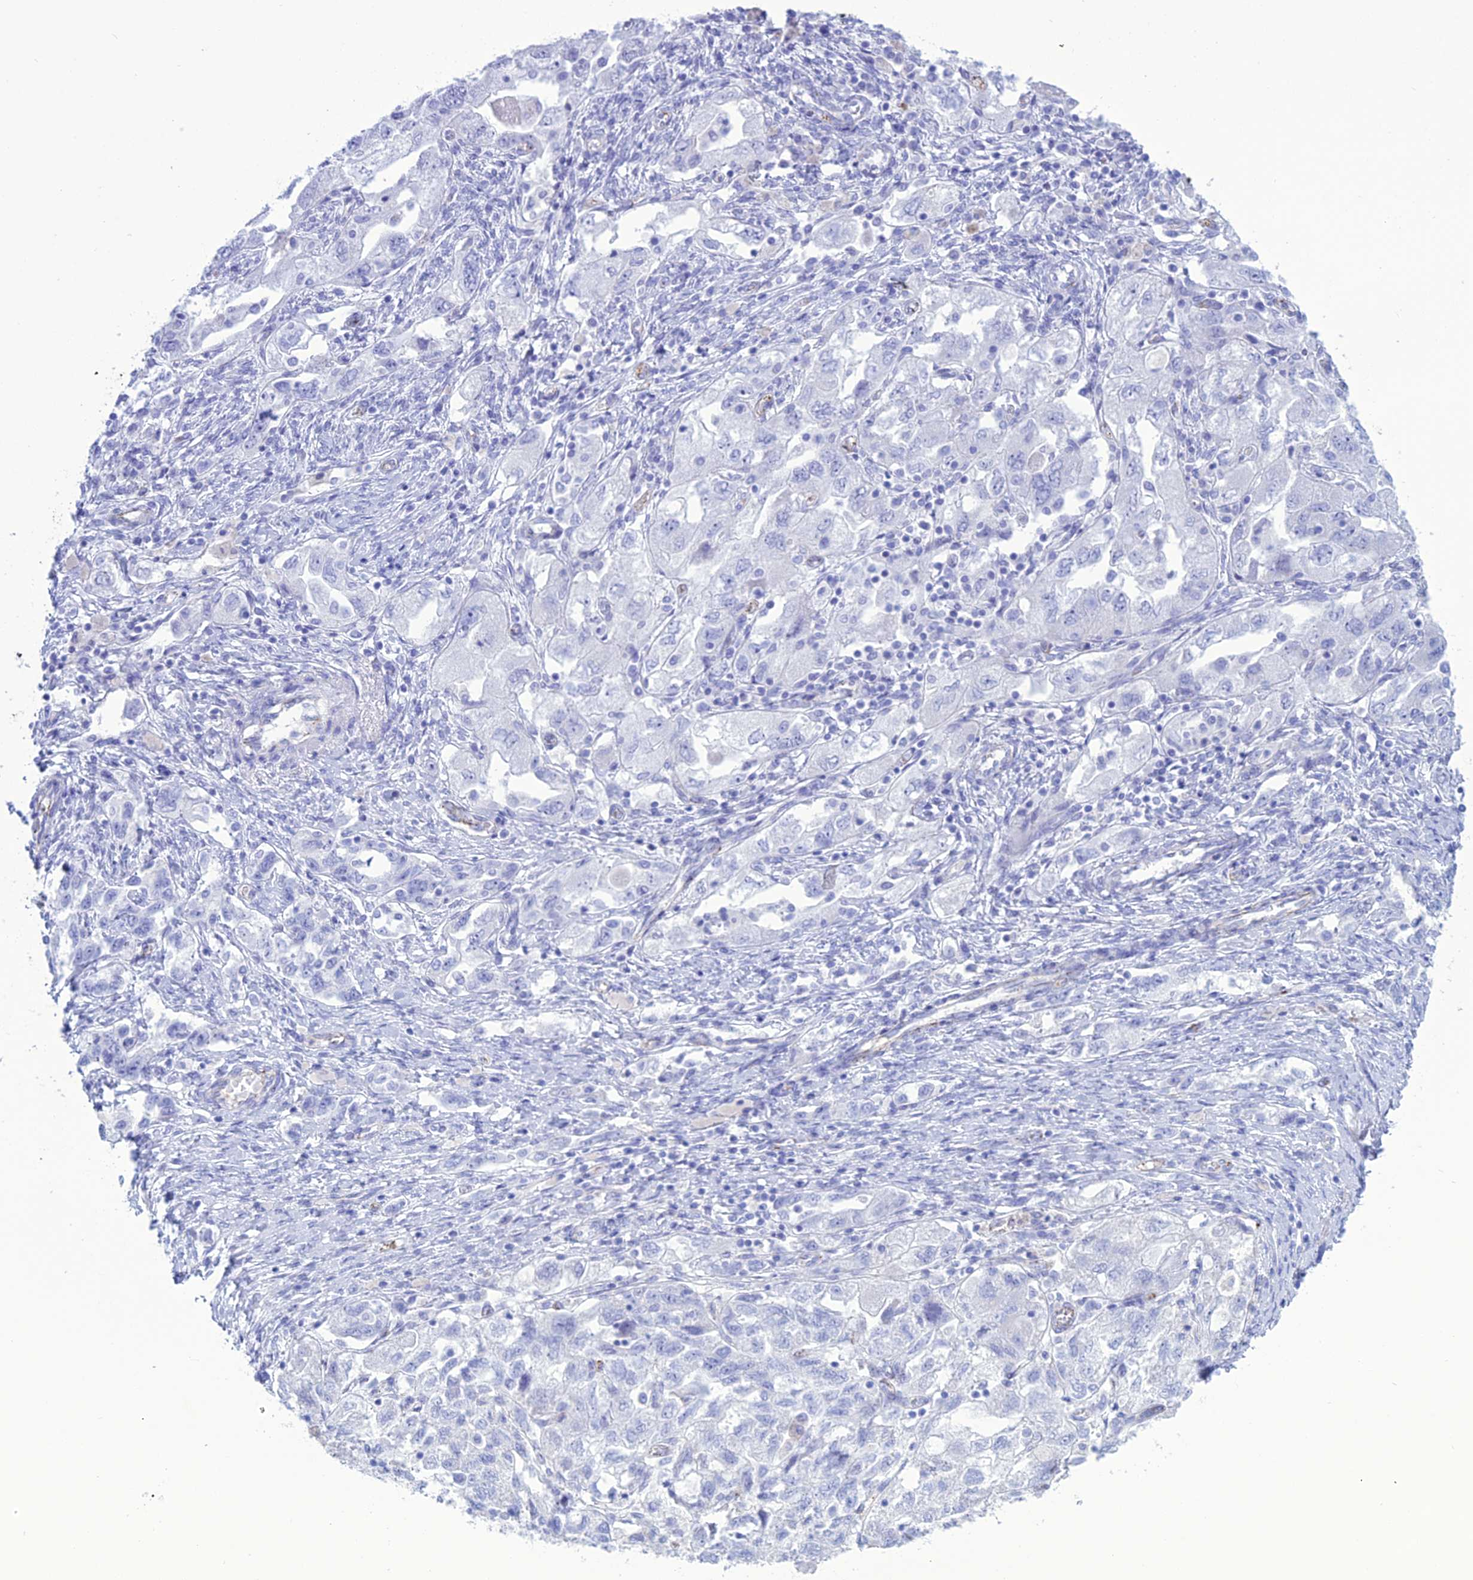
{"staining": {"intensity": "negative", "quantity": "none", "location": "none"}, "tissue": "ovarian cancer", "cell_type": "Tumor cells", "image_type": "cancer", "snomed": [{"axis": "morphology", "description": "Carcinoma, NOS"}, {"axis": "morphology", "description": "Cystadenocarcinoma, serous, NOS"}, {"axis": "topography", "description": "Ovary"}], "caption": "This photomicrograph is of ovarian cancer (serous cystadenocarcinoma) stained with IHC to label a protein in brown with the nuclei are counter-stained blue. There is no expression in tumor cells.", "gene": "CDC42EP5", "patient": {"sex": "female", "age": 69}}